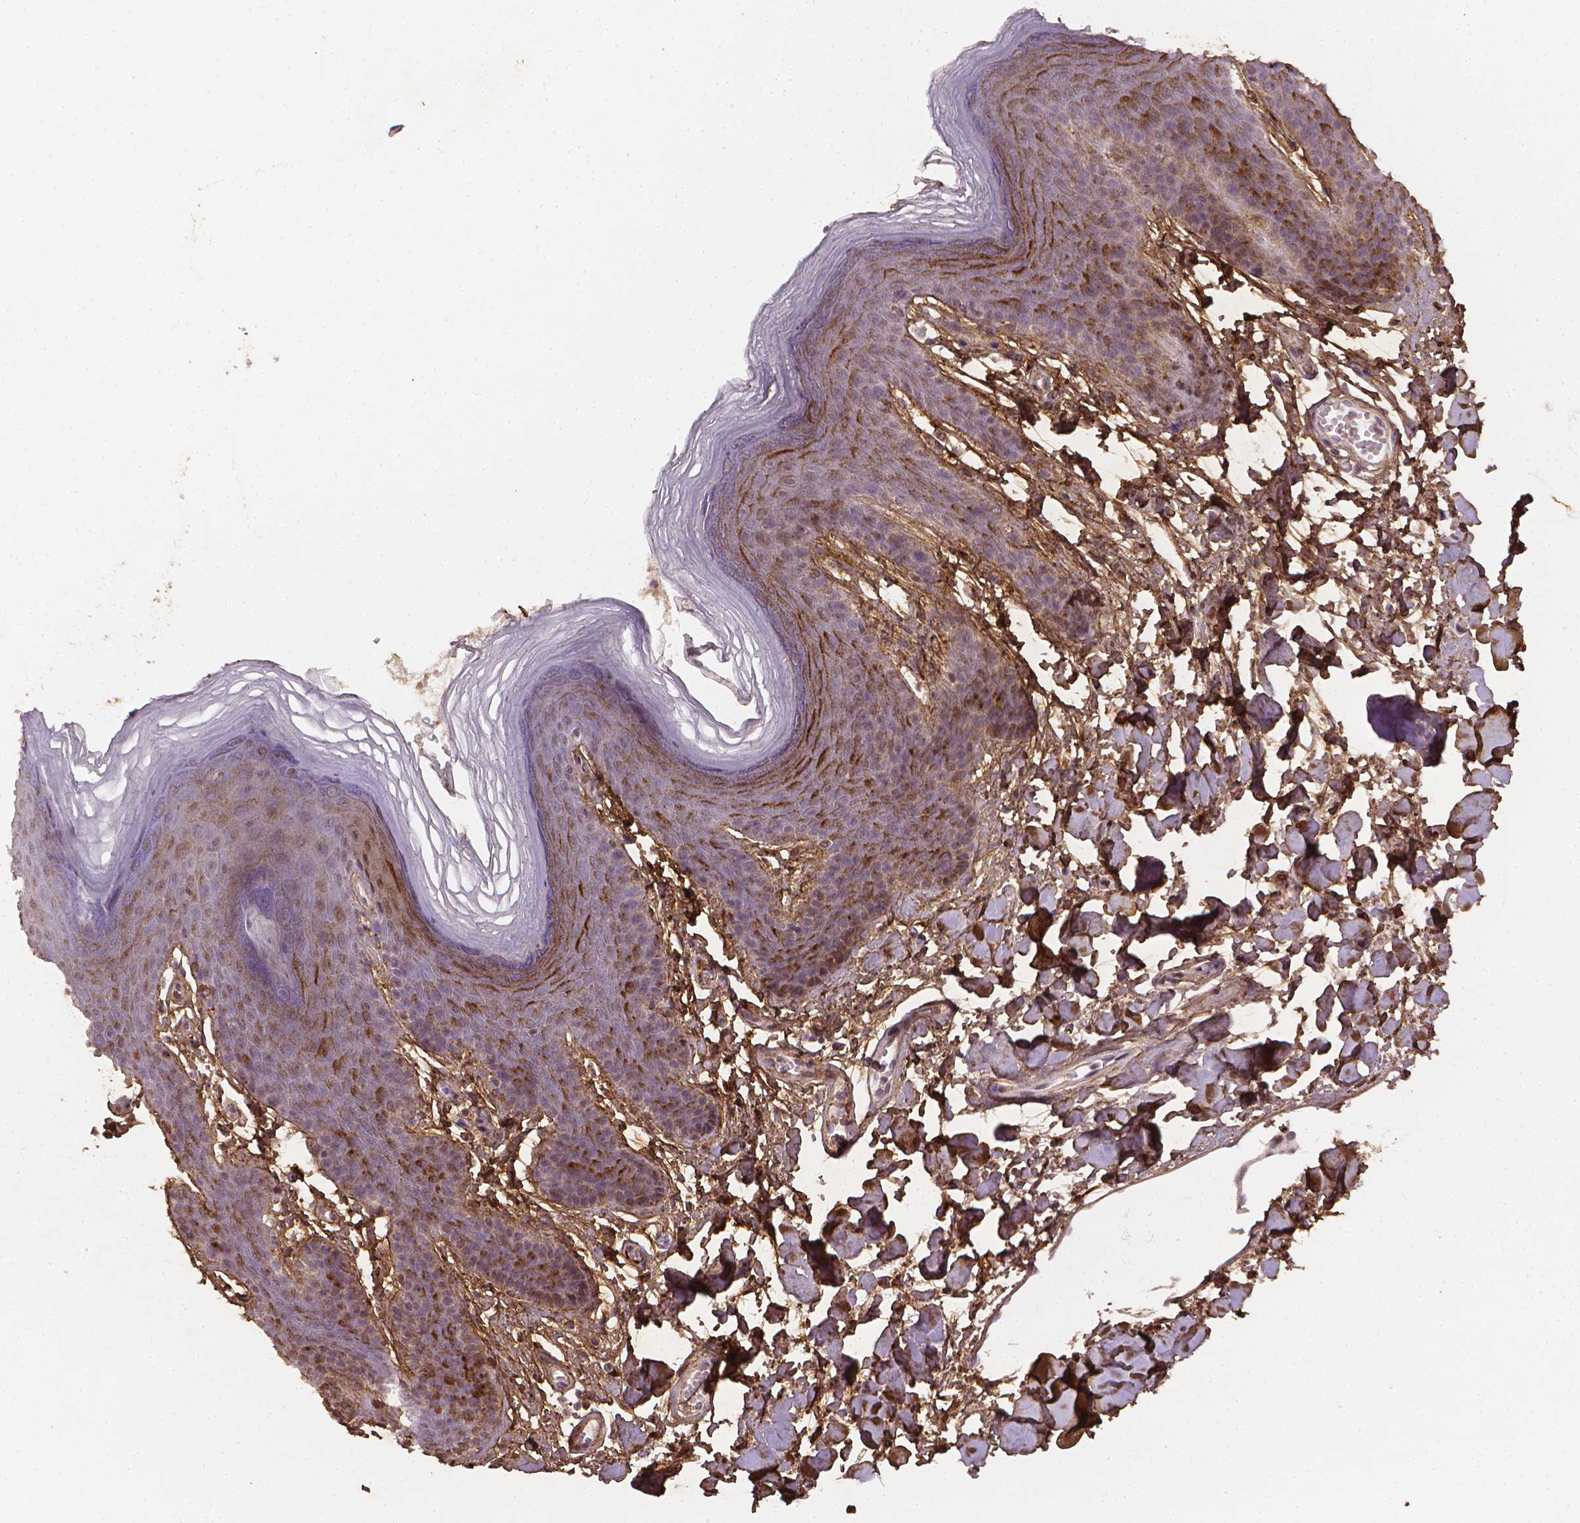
{"staining": {"intensity": "moderate", "quantity": "25%-75%", "location": "cytoplasmic/membranous"}, "tissue": "skin", "cell_type": "Epidermal cells", "image_type": "normal", "snomed": [{"axis": "morphology", "description": "Normal tissue, NOS"}, {"axis": "topography", "description": "Anal"}], "caption": "Immunohistochemical staining of unremarkable human skin displays moderate cytoplasmic/membranous protein expression in about 25%-75% of epidermal cells.", "gene": "DCN", "patient": {"sex": "male", "age": 53}}